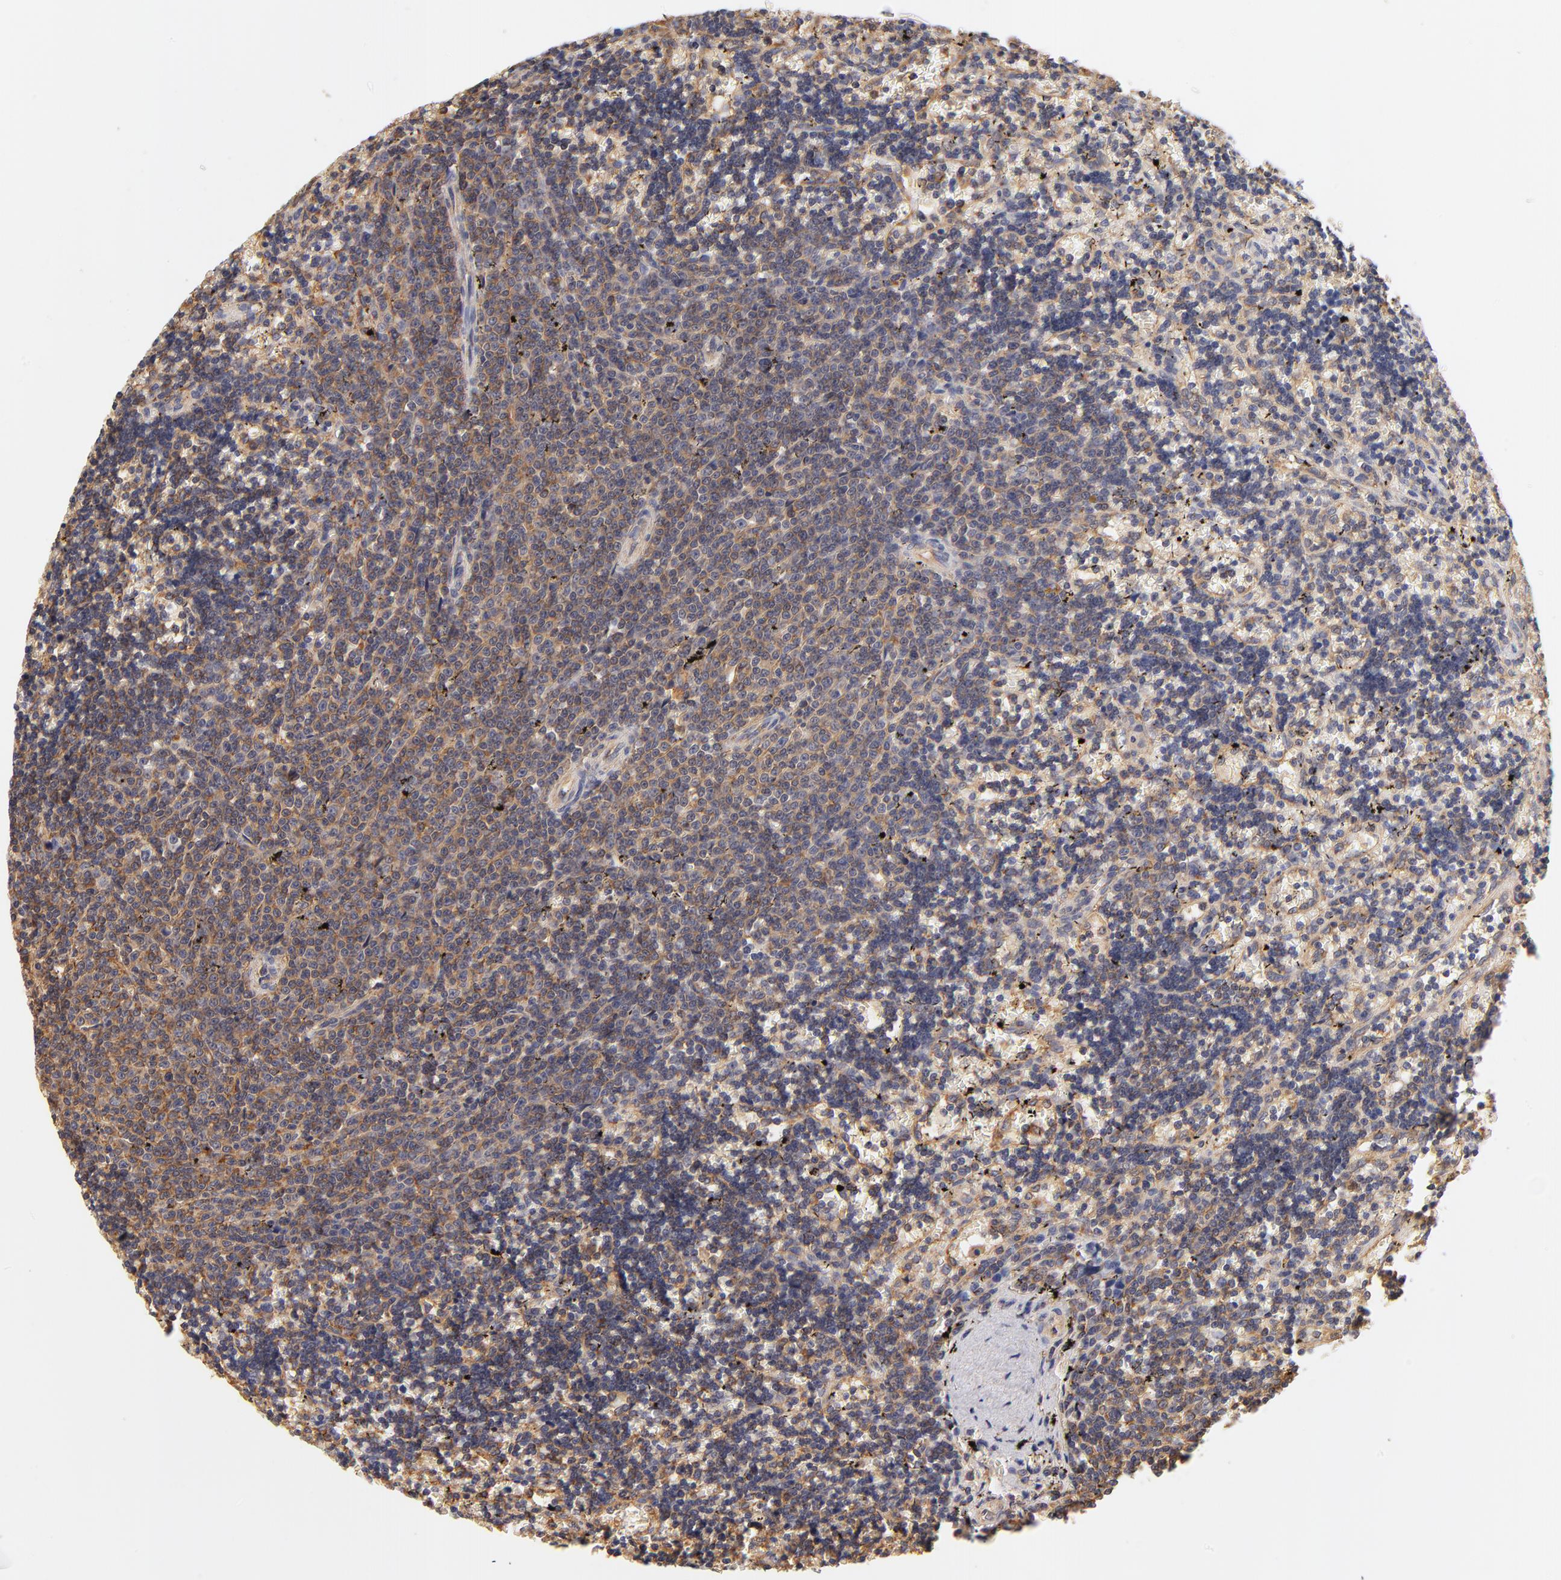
{"staining": {"intensity": "moderate", "quantity": ">75%", "location": "cytoplasmic/membranous"}, "tissue": "lymphoma", "cell_type": "Tumor cells", "image_type": "cancer", "snomed": [{"axis": "morphology", "description": "Malignant lymphoma, non-Hodgkin's type, Low grade"}, {"axis": "topography", "description": "Spleen"}], "caption": "Low-grade malignant lymphoma, non-Hodgkin's type tissue reveals moderate cytoplasmic/membranous expression in approximately >75% of tumor cells, visualized by immunohistochemistry.", "gene": "FCMR", "patient": {"sex": "male", "age": 60}}